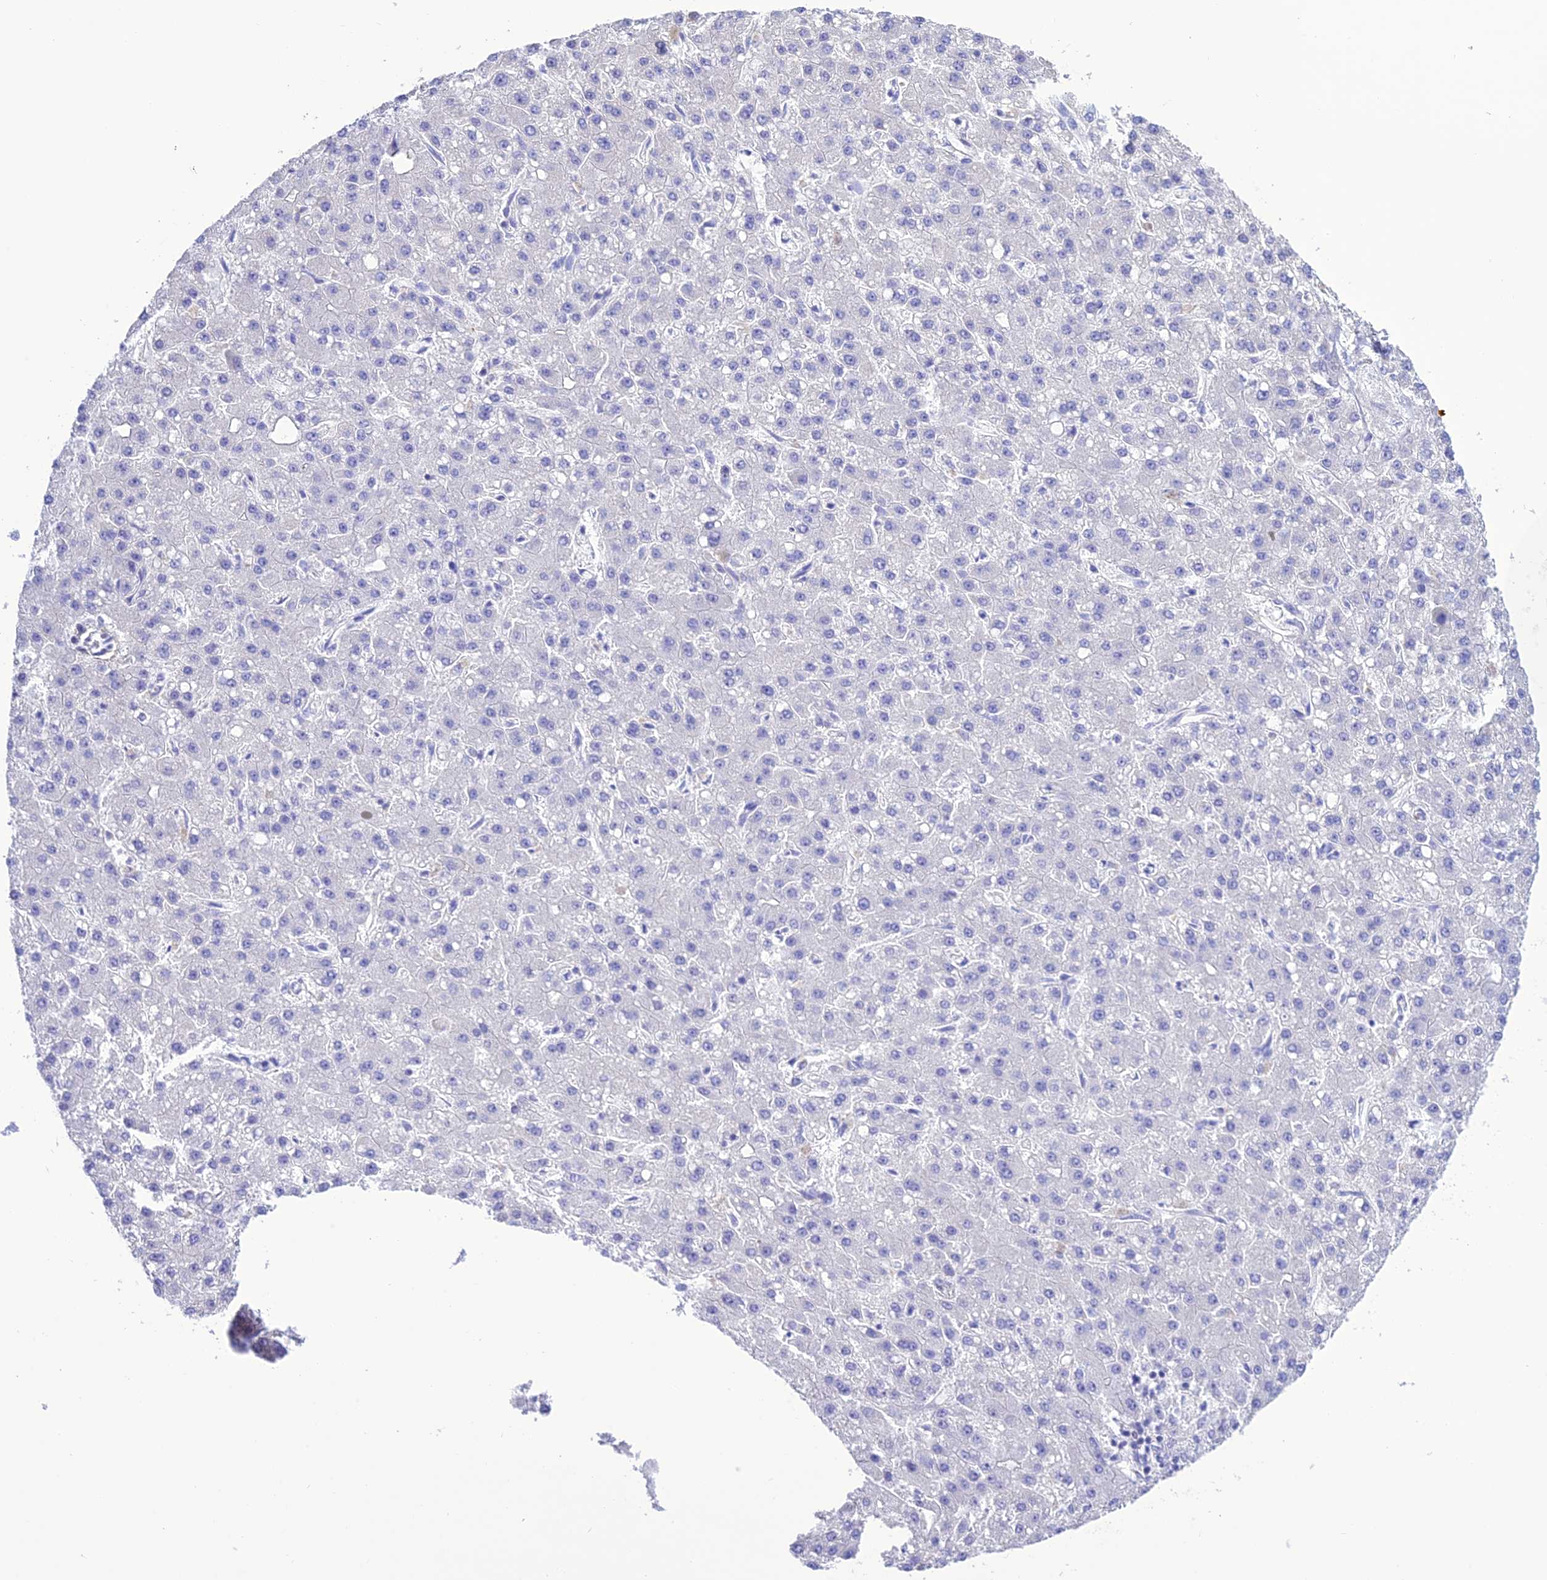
{"staining": {"intensity": "negative", "quantity": "none", "location": "none"}, "tissue": "liver cancer", "cell_type": "Tumor cells", "image_type": "cancer", "snomed": [{"axis": "morphology", "description": "Carcinoma, Hepatocellular, NOS"}, {"axis": "topography", "description": "Liver"}], "caption": "Protein analysis of liver hepatocellular carcinoma exhibits no significant staining in tumor cells. (DAB (3,3'-diaminobenzidine) immunohistochemistry (IHC) visualized using brightfield microscopy, high magnification).", "gene": "FRA10AC1", "patient": {"sex": "male", "age": 67}}